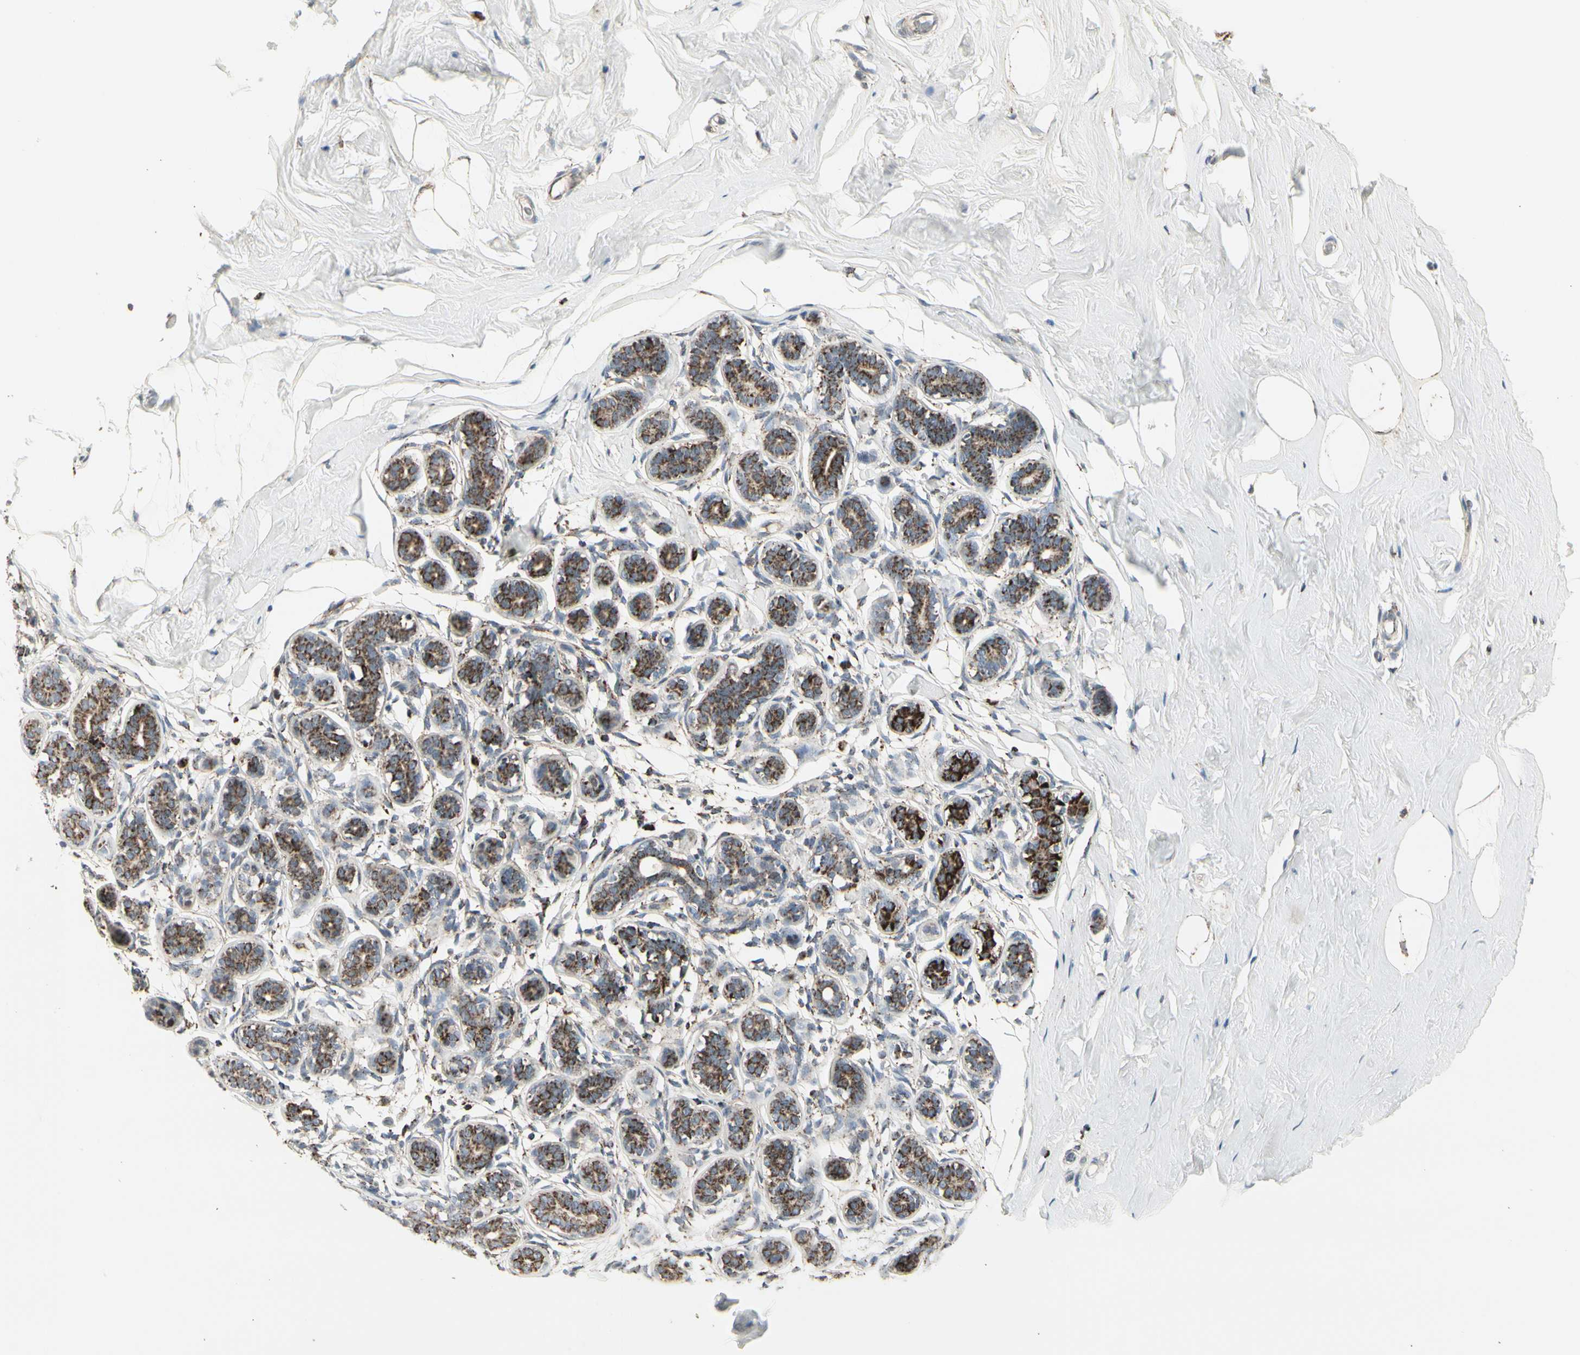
{"staining": {"intensity": "moderate", "quantity": ">75%", "location": "cytoplasmic/membranous"}, "tissue": "breast", "cell_type": "Adipocytes", "image_type": "normal", "snomed": [{"axis": "morphology", "description": "Normal tissue, NOS"}, {"axis": "topography", "description": "Breast"}], "caption": "Breast stained with DAB immunohistochemistry exhibits medium levels of moderate cytoplasmic/membranous positivity in approximately >75% of adipocytes.", "gene": "TMEM176A", "patient": {"sex": "female", "age": 75}}